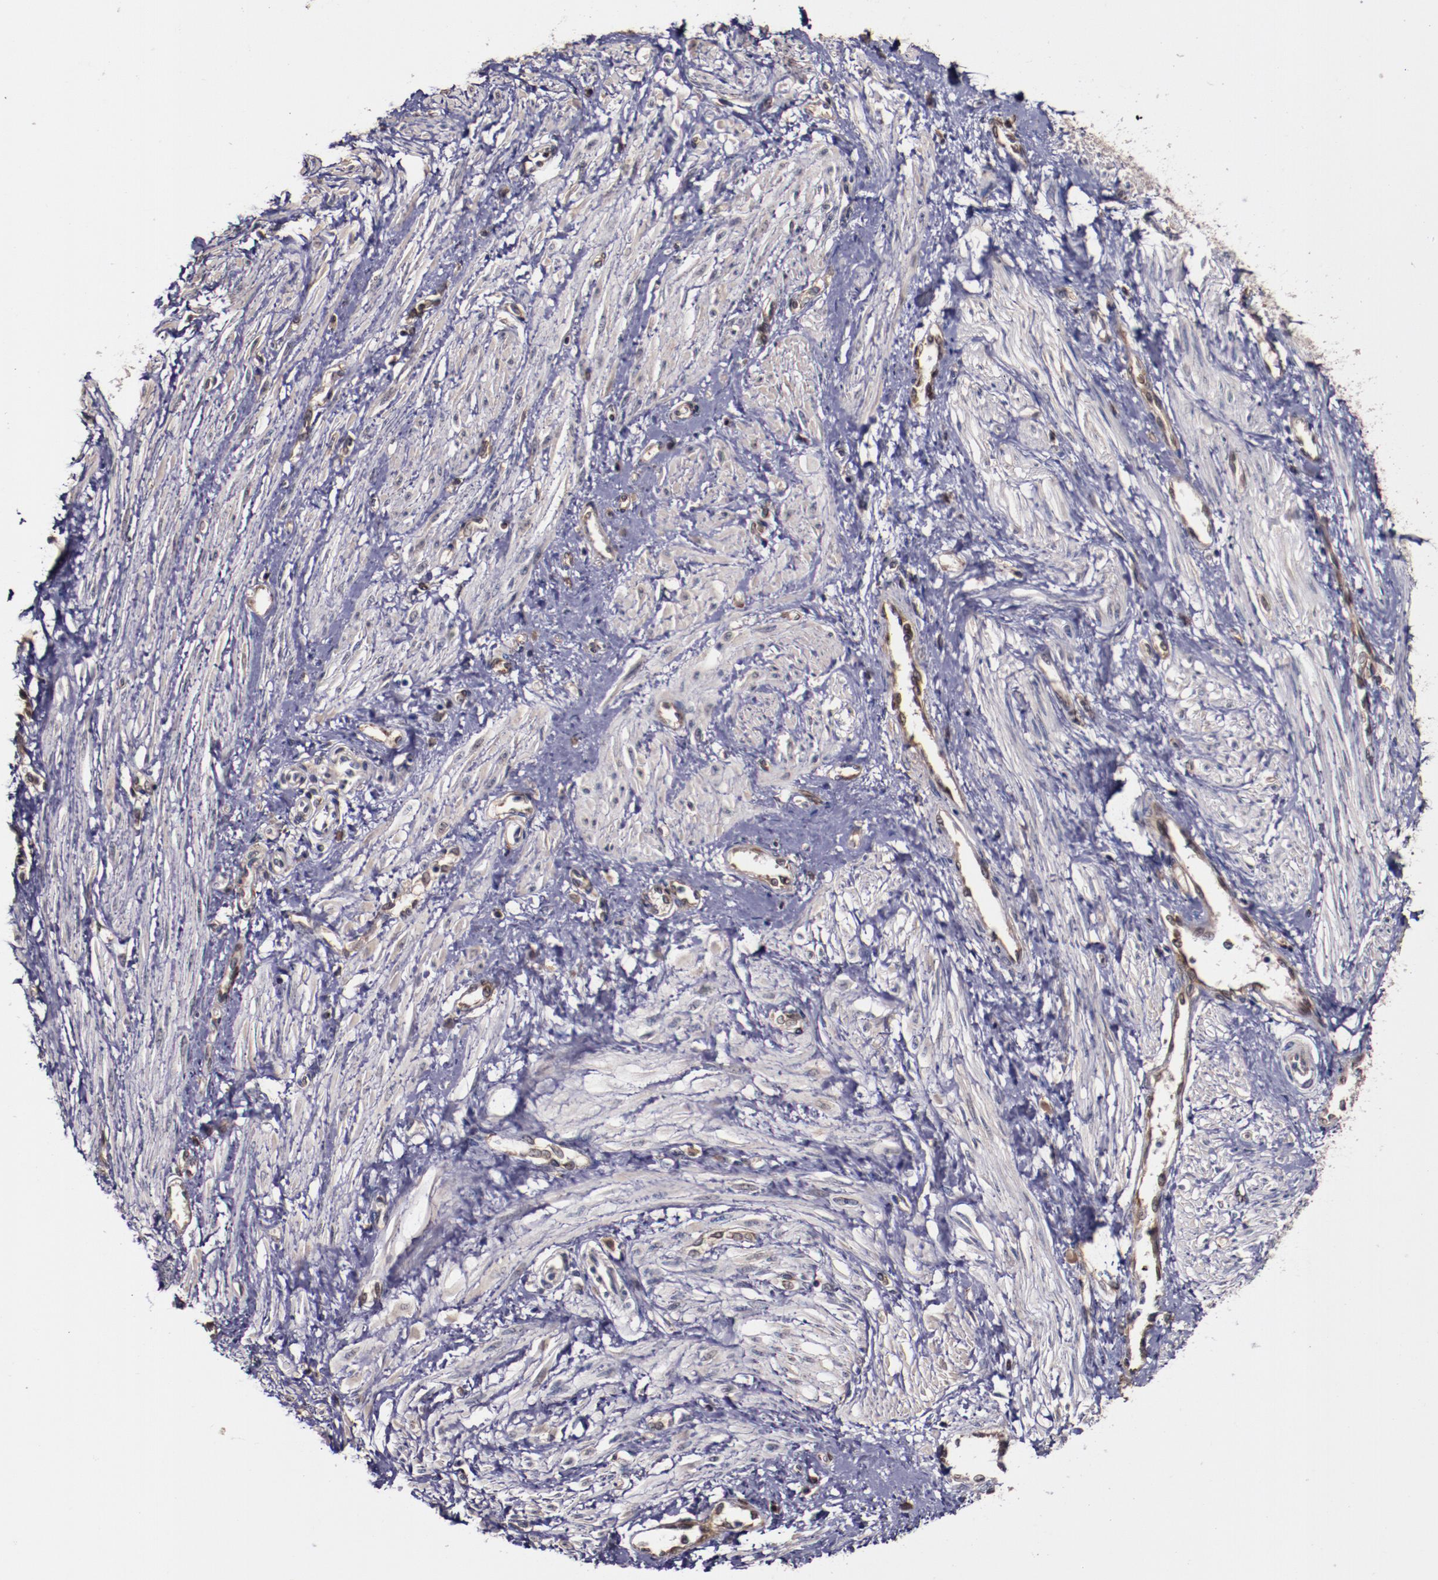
{"staining": {"intensity": "negative", "quantity": "none", "location": "none"}, "tissue": "smooth muscle", "cell_type": "Smooth muscle cells", "image_type": "normal", "snomed": [{"axis": "morphology", "description": "Normal tissue, NOS"}, {"axis": "topography", "description": "Smooth muscle"}, {"axis": "topography", "description": "Uterus"}], "caption": "The histopathology image reveals no significant expression in smooth muscle cells of smooth muscle. (DAB IHC, high magnification).", "gene": "CHEK2", "patient": {"sex": "female", "age": 39}}